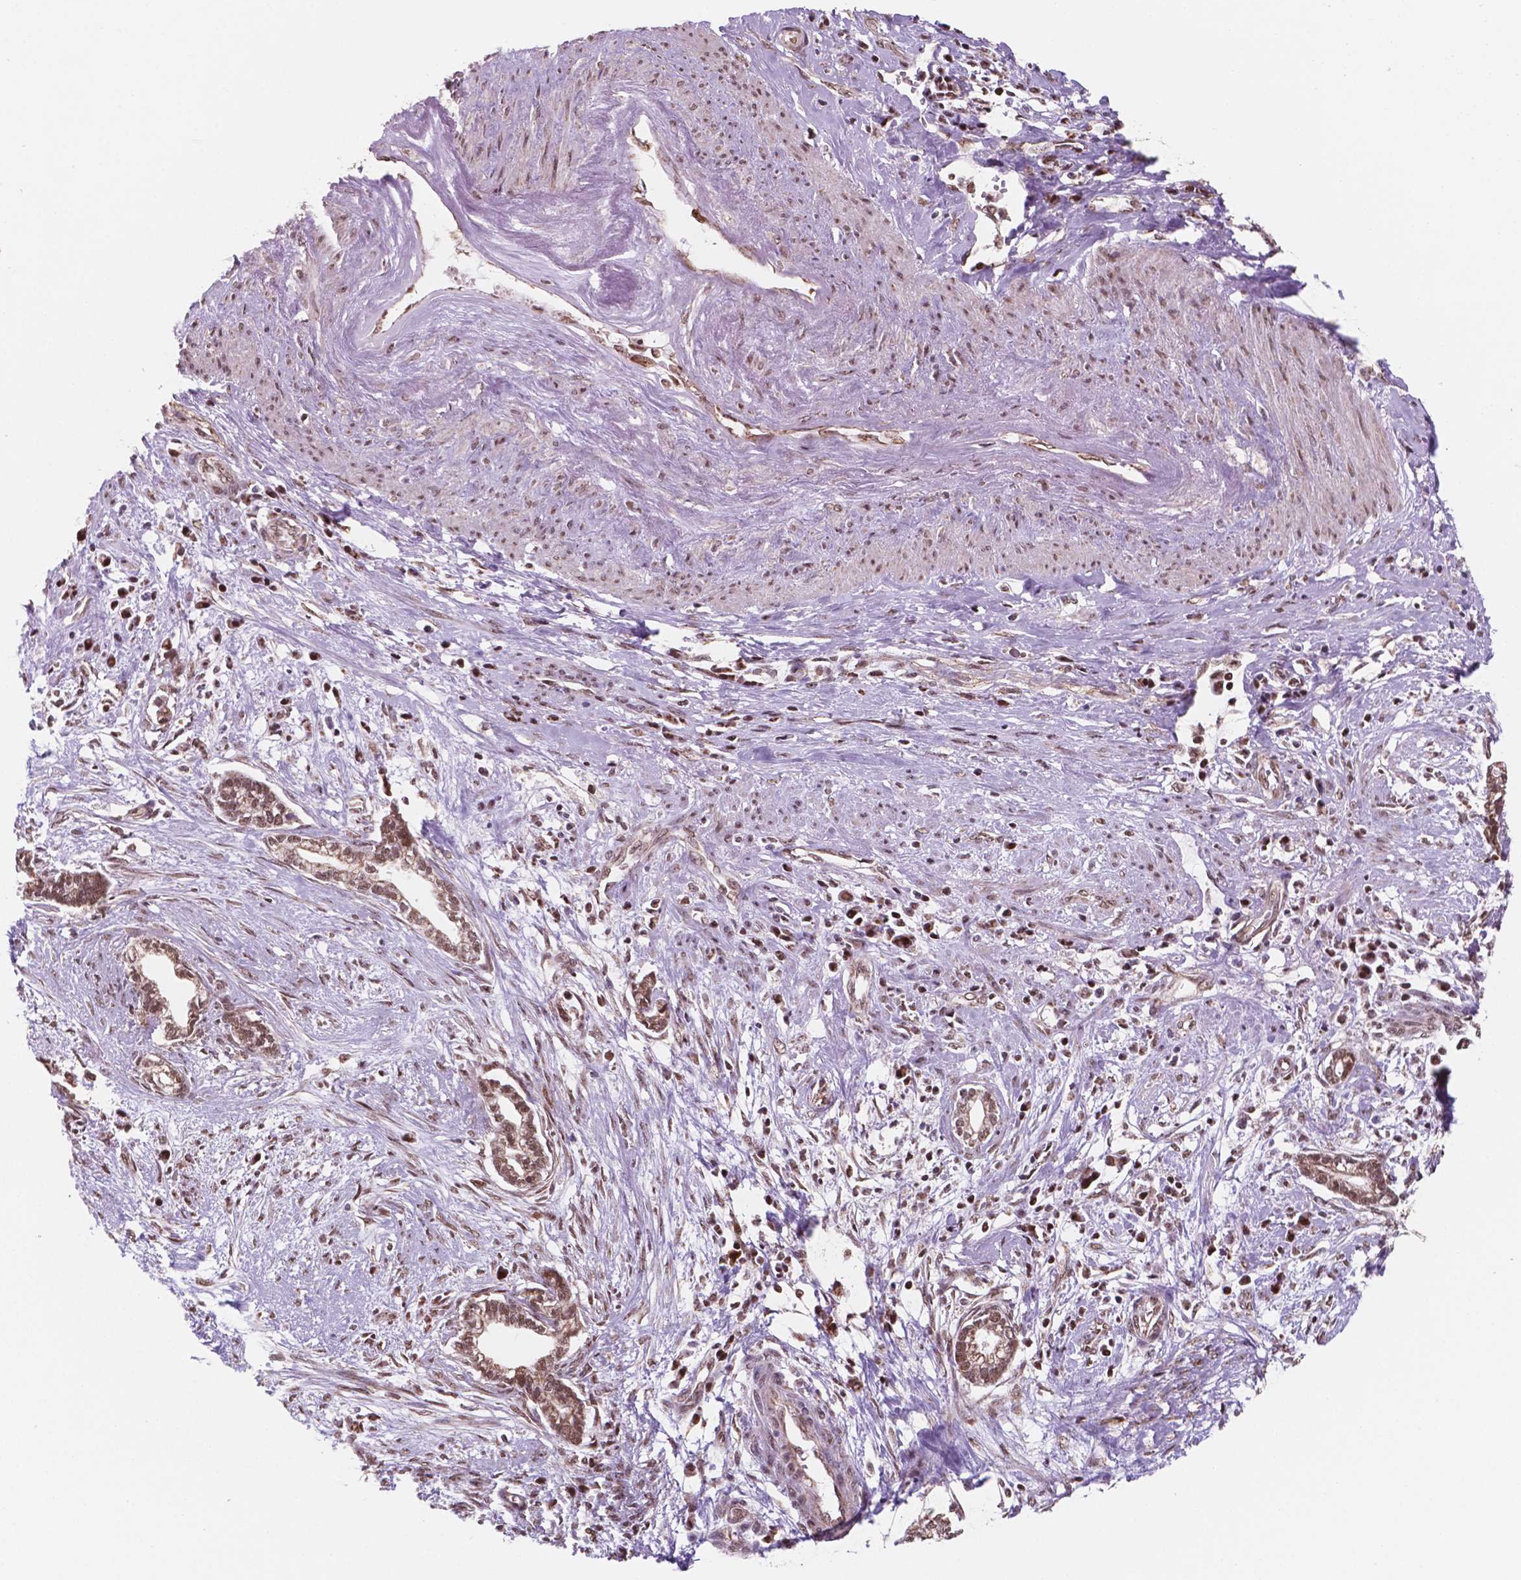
{"staining": {"intensity": "moderate", "quantity": ">75%", "location": "cytoplasmic/membranous,nuclear"}, "tissue": "cervical cancer", "cell_type": "Tumor cells", "image_type": "cancer", "snomed": [{"axis": "morphology", "description": "Adenocarcinoma, NOS"}, {"axis": "topography", "description": "Cervix"}], "caption": "This is an image of IHC staining of cervical cancer, which shows moderate expression in the cytoplasmic/membranous and nuclear of tumor cells.", "gene": "NDUFA10", "patient": {"sex": "female", "age": 62}}